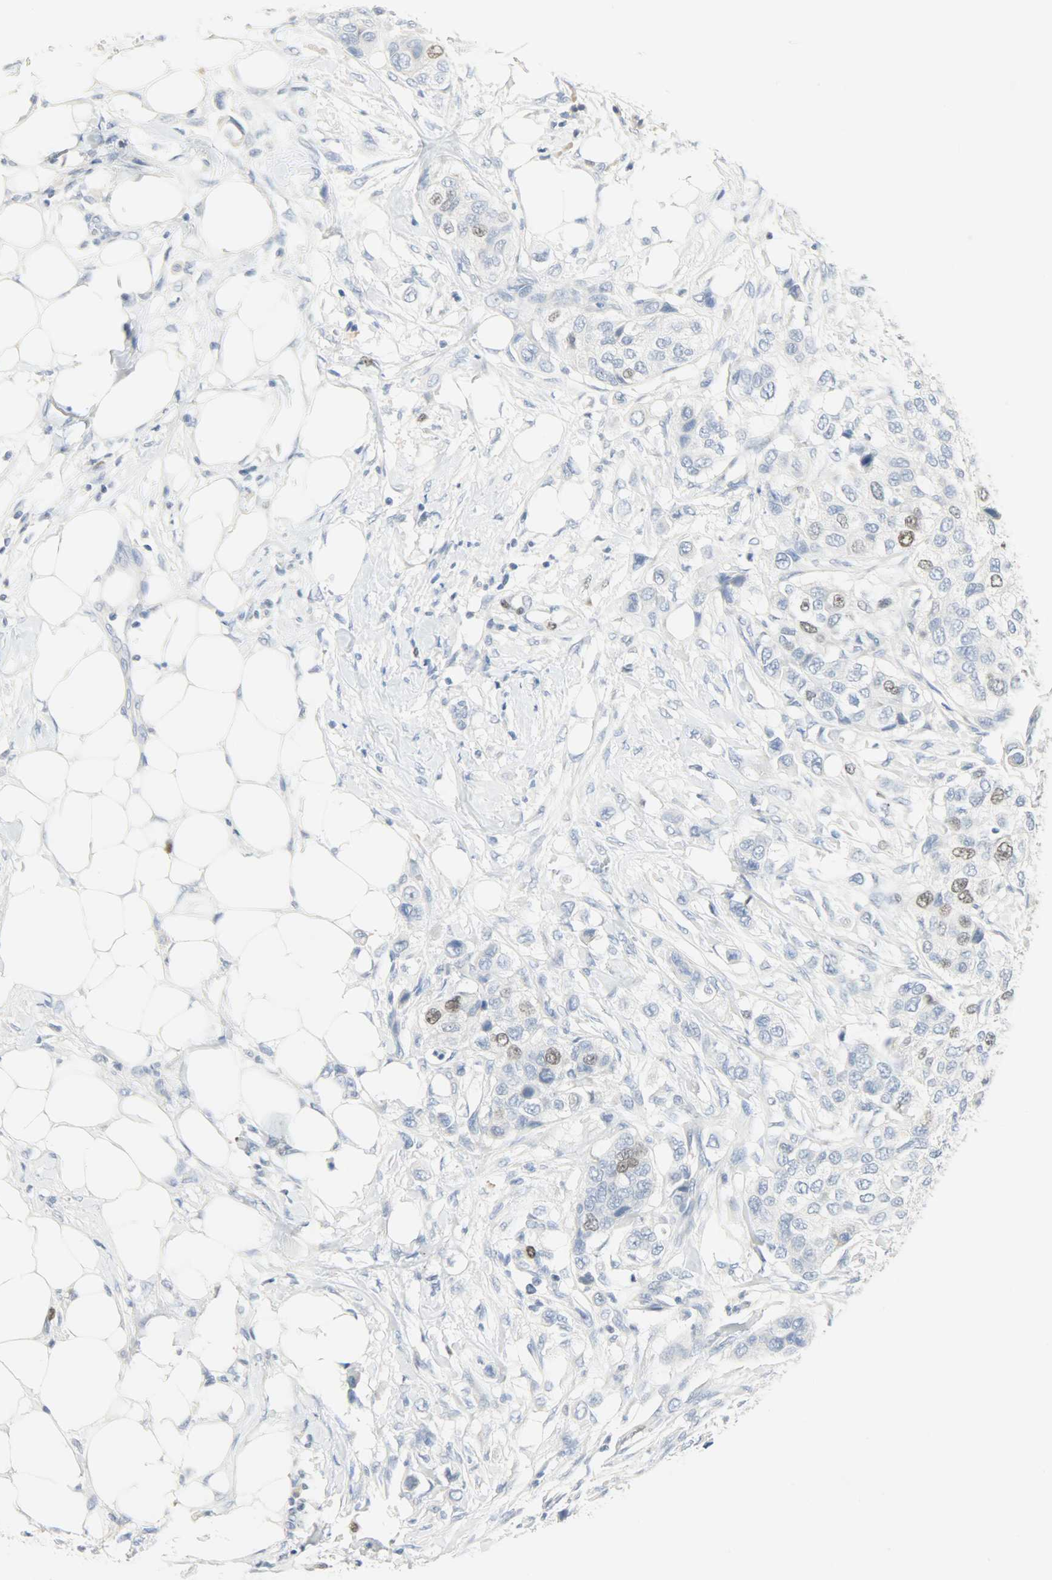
{"staining": {"intensity": "weak", "quantity": "<25%", "location": "nuclear"}, "tissue": "breast cancer", "cell_type": "Tumor cells", "image_type": "cancer", "snomed": [{"axis": "morphology", "description": "Normal tissue, NOS"}, {"axis": "morphology", "description": "Duct carcinoma"}, {"axis": "topography", "description": "Breast"}], "caption": "IHC histopathology image of breast cancer stained for a protein (brown), which shows no staining in tumor cells.", "gene": "HELLS", "patient": {"sex": "female", "age": 49}}